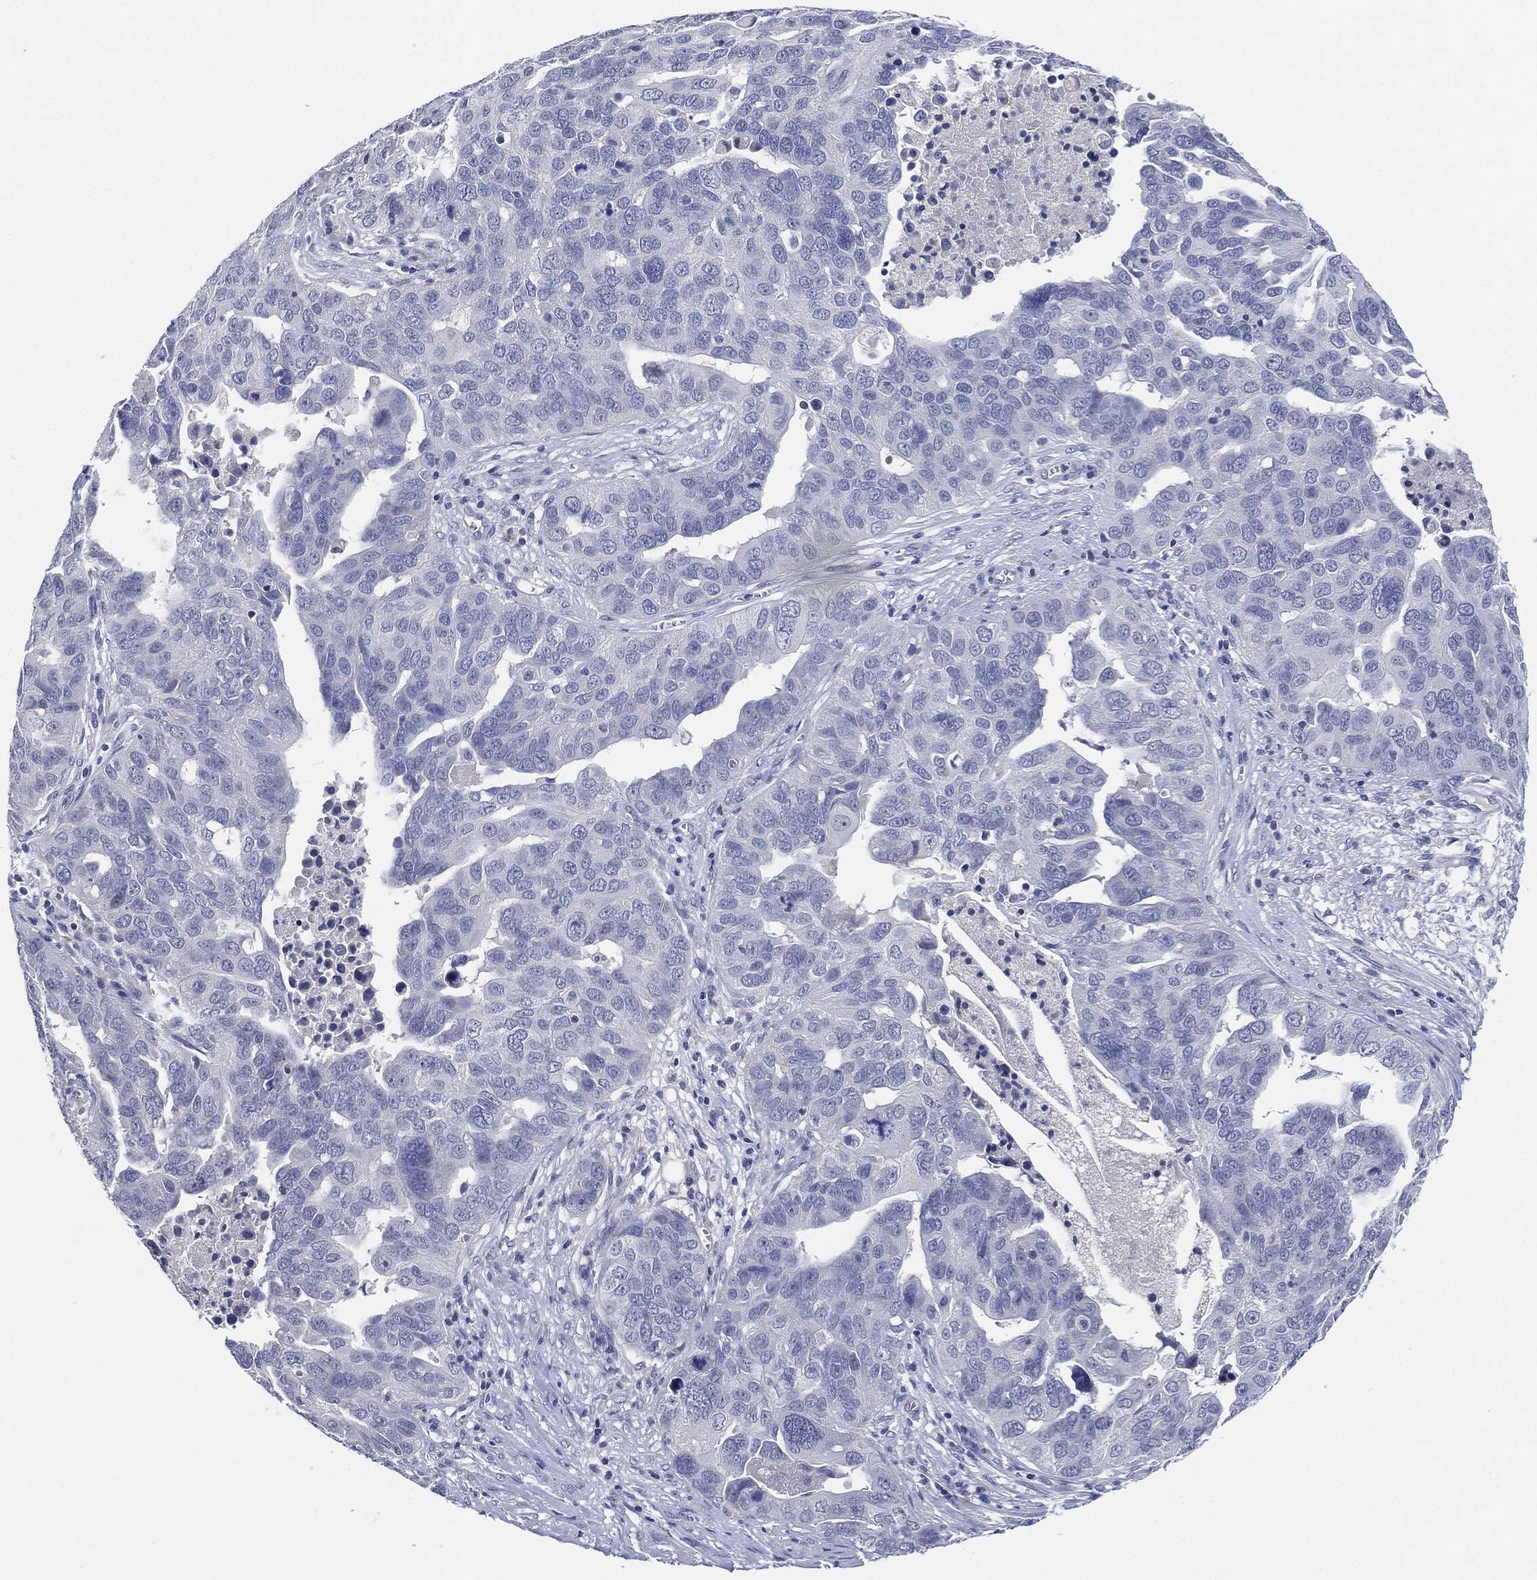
{"staining": {"intensity": "negative", "quantity": "none", "location": "none"}, "tissue": "ovarian cancer", "cell_type": "Tumor cells", "image_type": "cancer", "snomed": [{"axis": "morphology", "description": "Carcinoma, endometroid"}, {"axis": "topography", "description": "Soft tissue"}, {"axis": "topography", "description": "Ovary"}], "caption": "Tumor cells are negative for brown protein staining in endometroid carcinoma (ovarian).", "gene": "NTRK1", "patient": {"sex": "female", "age": 52}}